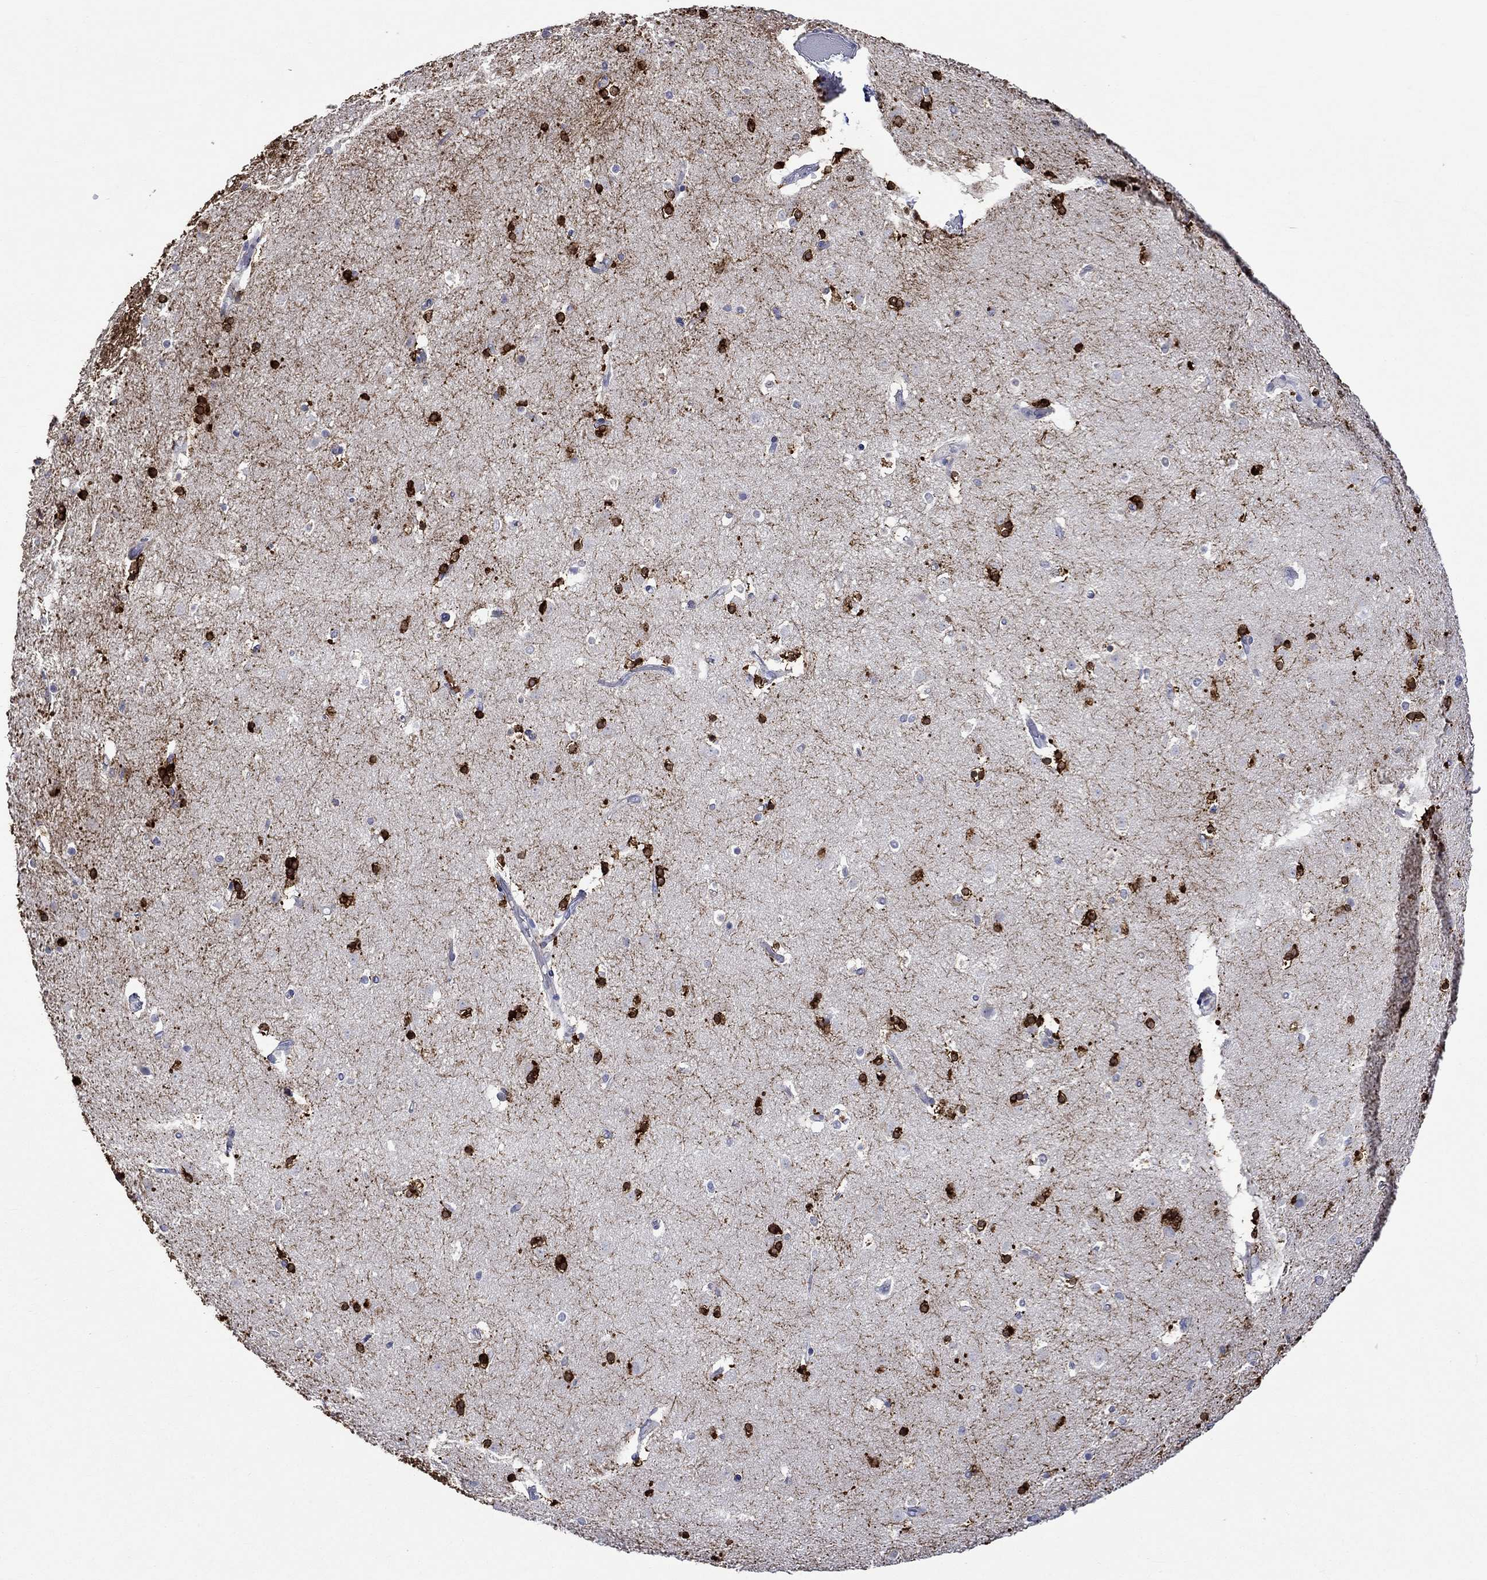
{"staining": {"intensity": "strong", "quantity": "25%-75%", "location": "cytoplasmic/membranous"}, "tissue": "caudate", "cell_type": "Glial cells", "image_type": "normal", "snomed": [{"axis": "morphology", "description": "Normal tissue, NOS"}, {"axis": "topography", "description": "Lateral ventricle wall"}], "caption": "Protein expression by immunohistochemistry (IHC) demonstrates strong cytoplasmic/membranous staining in about 25%-75% of glial cells in unremarkable caudate. Using DAB (brown) and hematoxylin (blue) stains, captured at high magnification using brightfield microscopy.", "gene": "CRYAB", "patient": {"sex": "male", "age": 51}}